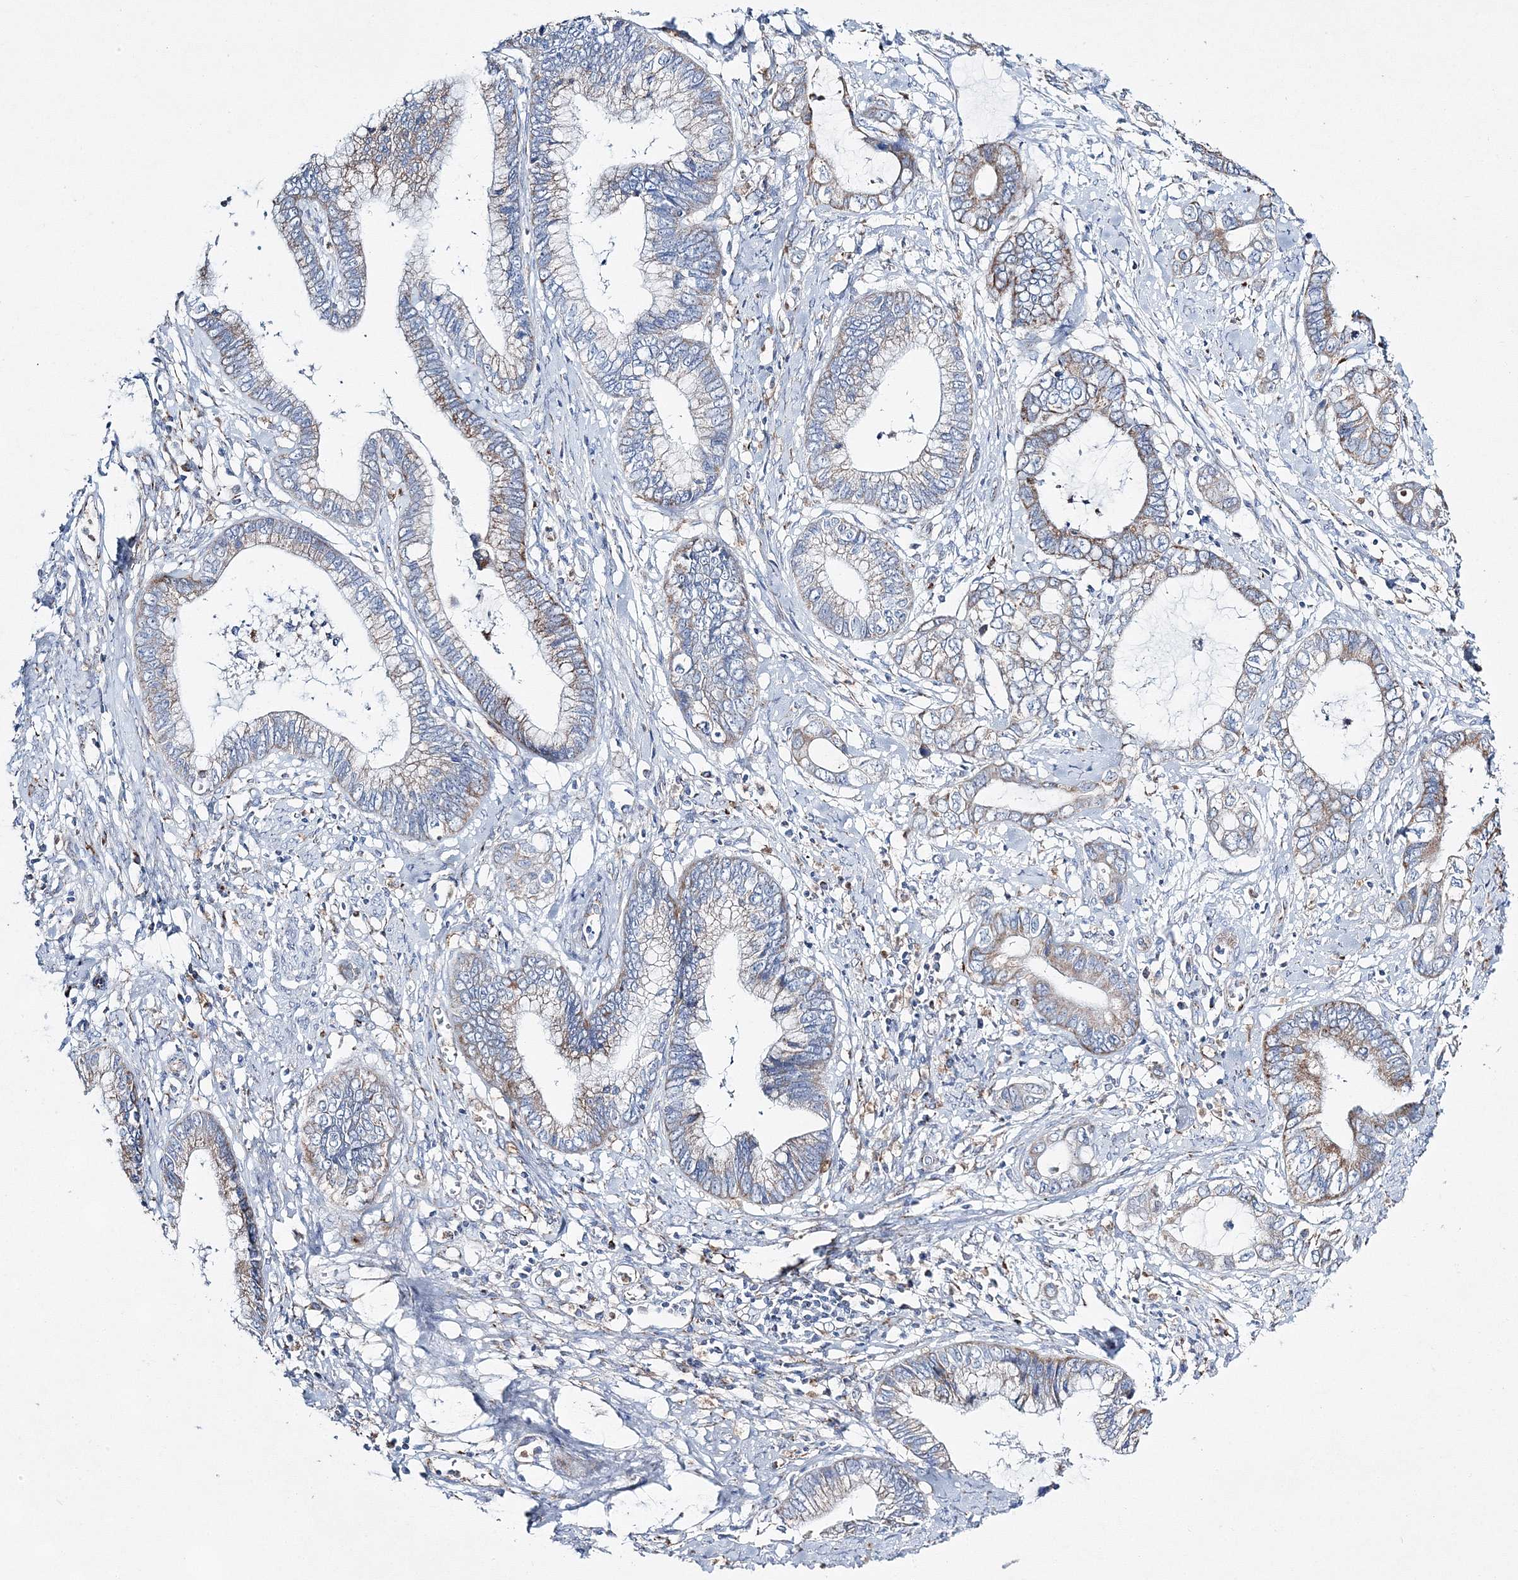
{"staining": {"intensity": "weak", "quantity": ">75%", "location": "cytoplasmic/membranous"}, "tissue": "cervical cancer", "cell_type": "Tumor cells", "image_type": "cancer", "snomed": [{"axis": "morphology", "description": "Adenocarcinoma, NOS"}, {"axis": "topography", "description": "Cervix"}], "caption": "Brown immunohistochemical staining in adenocarcinoma (cervical) reveals weak cytoplasmic/membranous positivity in approximately >75% of tumor cells. (Stains: DAB in brown, nuclei in blue, Microscopy: brightfield microscopy at high magnification).", "gene": "HIBCH", "patient": {"sex": "female", "age": 44}}